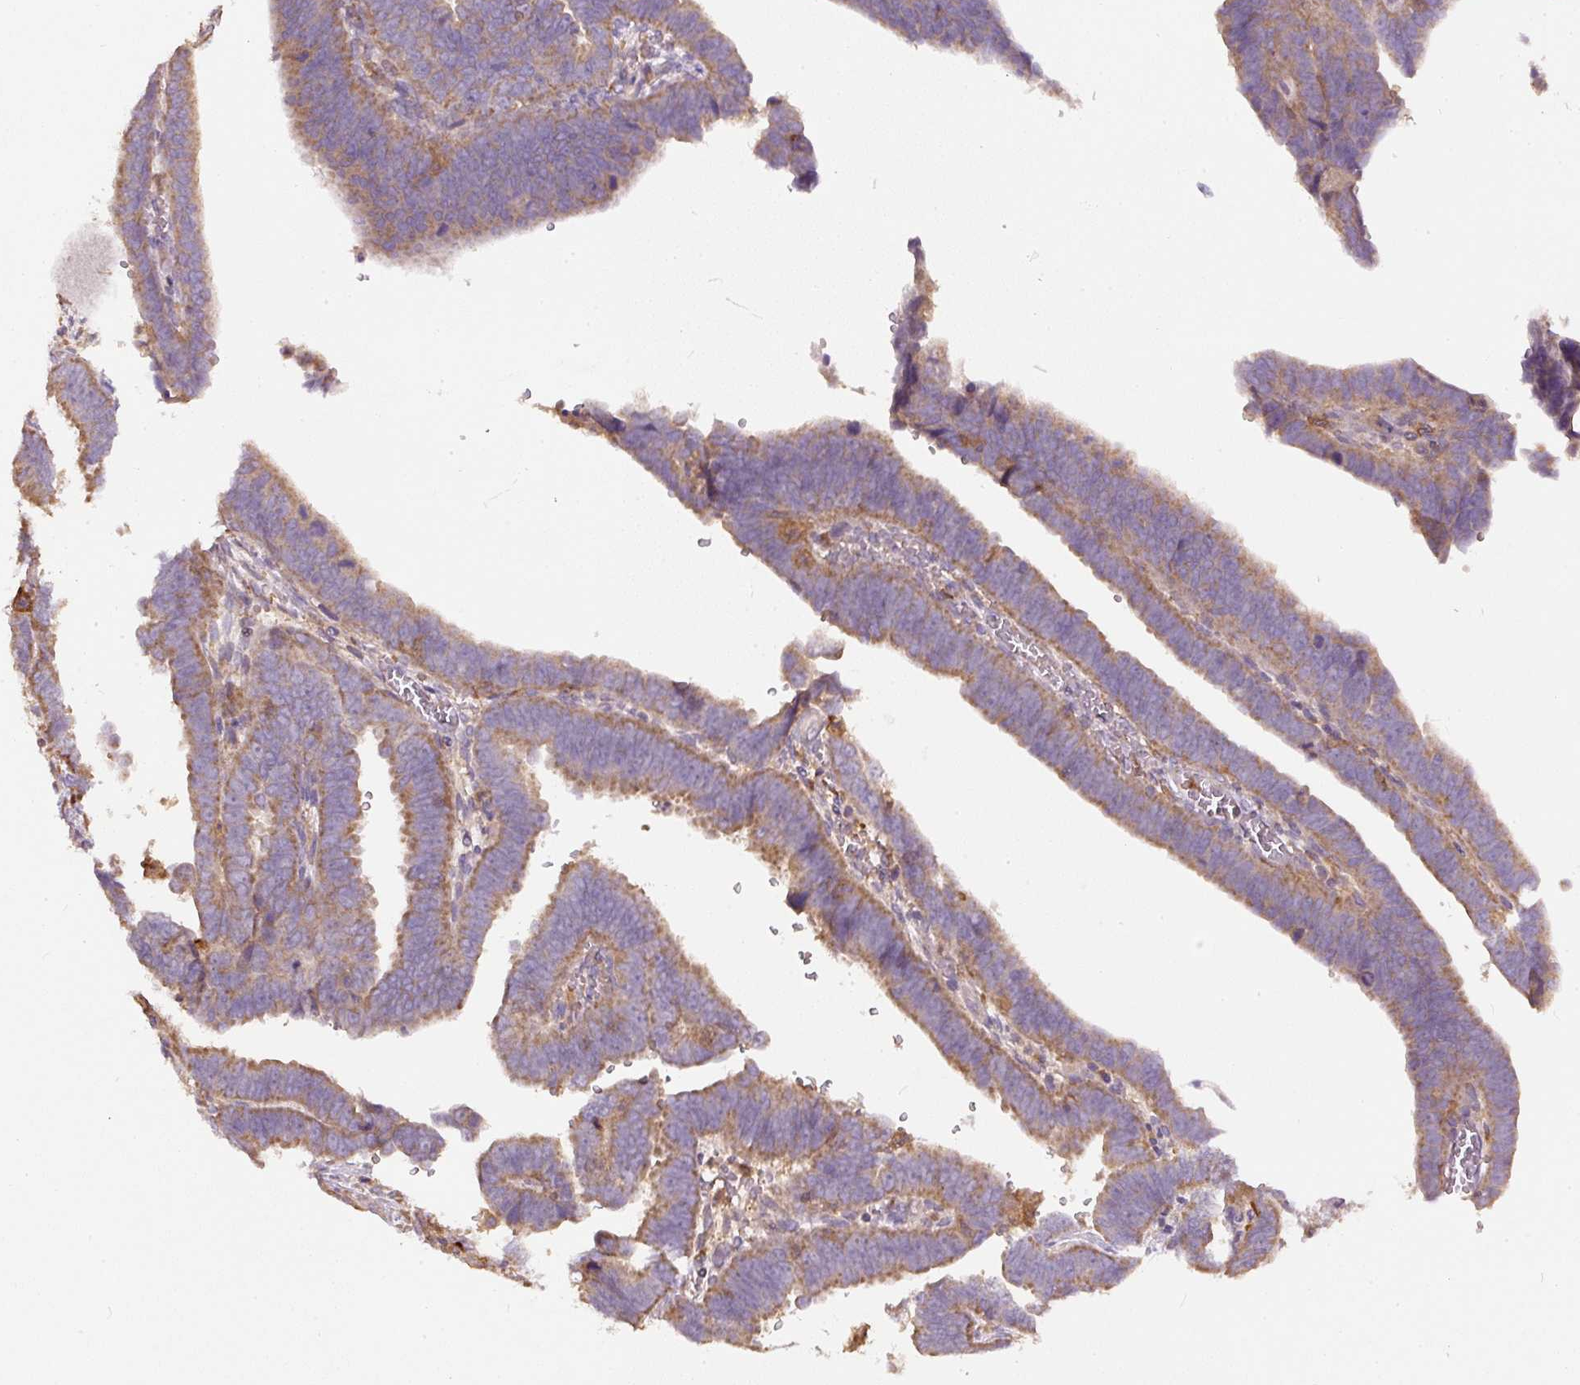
{"staining": {"intensity": "moderate", "quantity": ">75%", "location": "cytoplasmic/membranous"}, "tissue": "endometrial cancer", "cell_type": "Tumor cells", "image_type": "cancer", "snomed": [{"axis": "morphology", "description": "Adenocarcinoma, NOS"}, {"axis": "topography", "description": "Endometrium"}], "caption": "The image shows immunohistochemical staining of endometrial cancer. There is moderate cytoplasmic/membranous positivity is present in approximately >75% of tumor cells. The staining was performed using DAB, with brown indicating positive protein expression. Nuclei are stained blue with hematoxylin.", "gene": "DAPK1", "patient": {"sex": "female", "age": 75}}